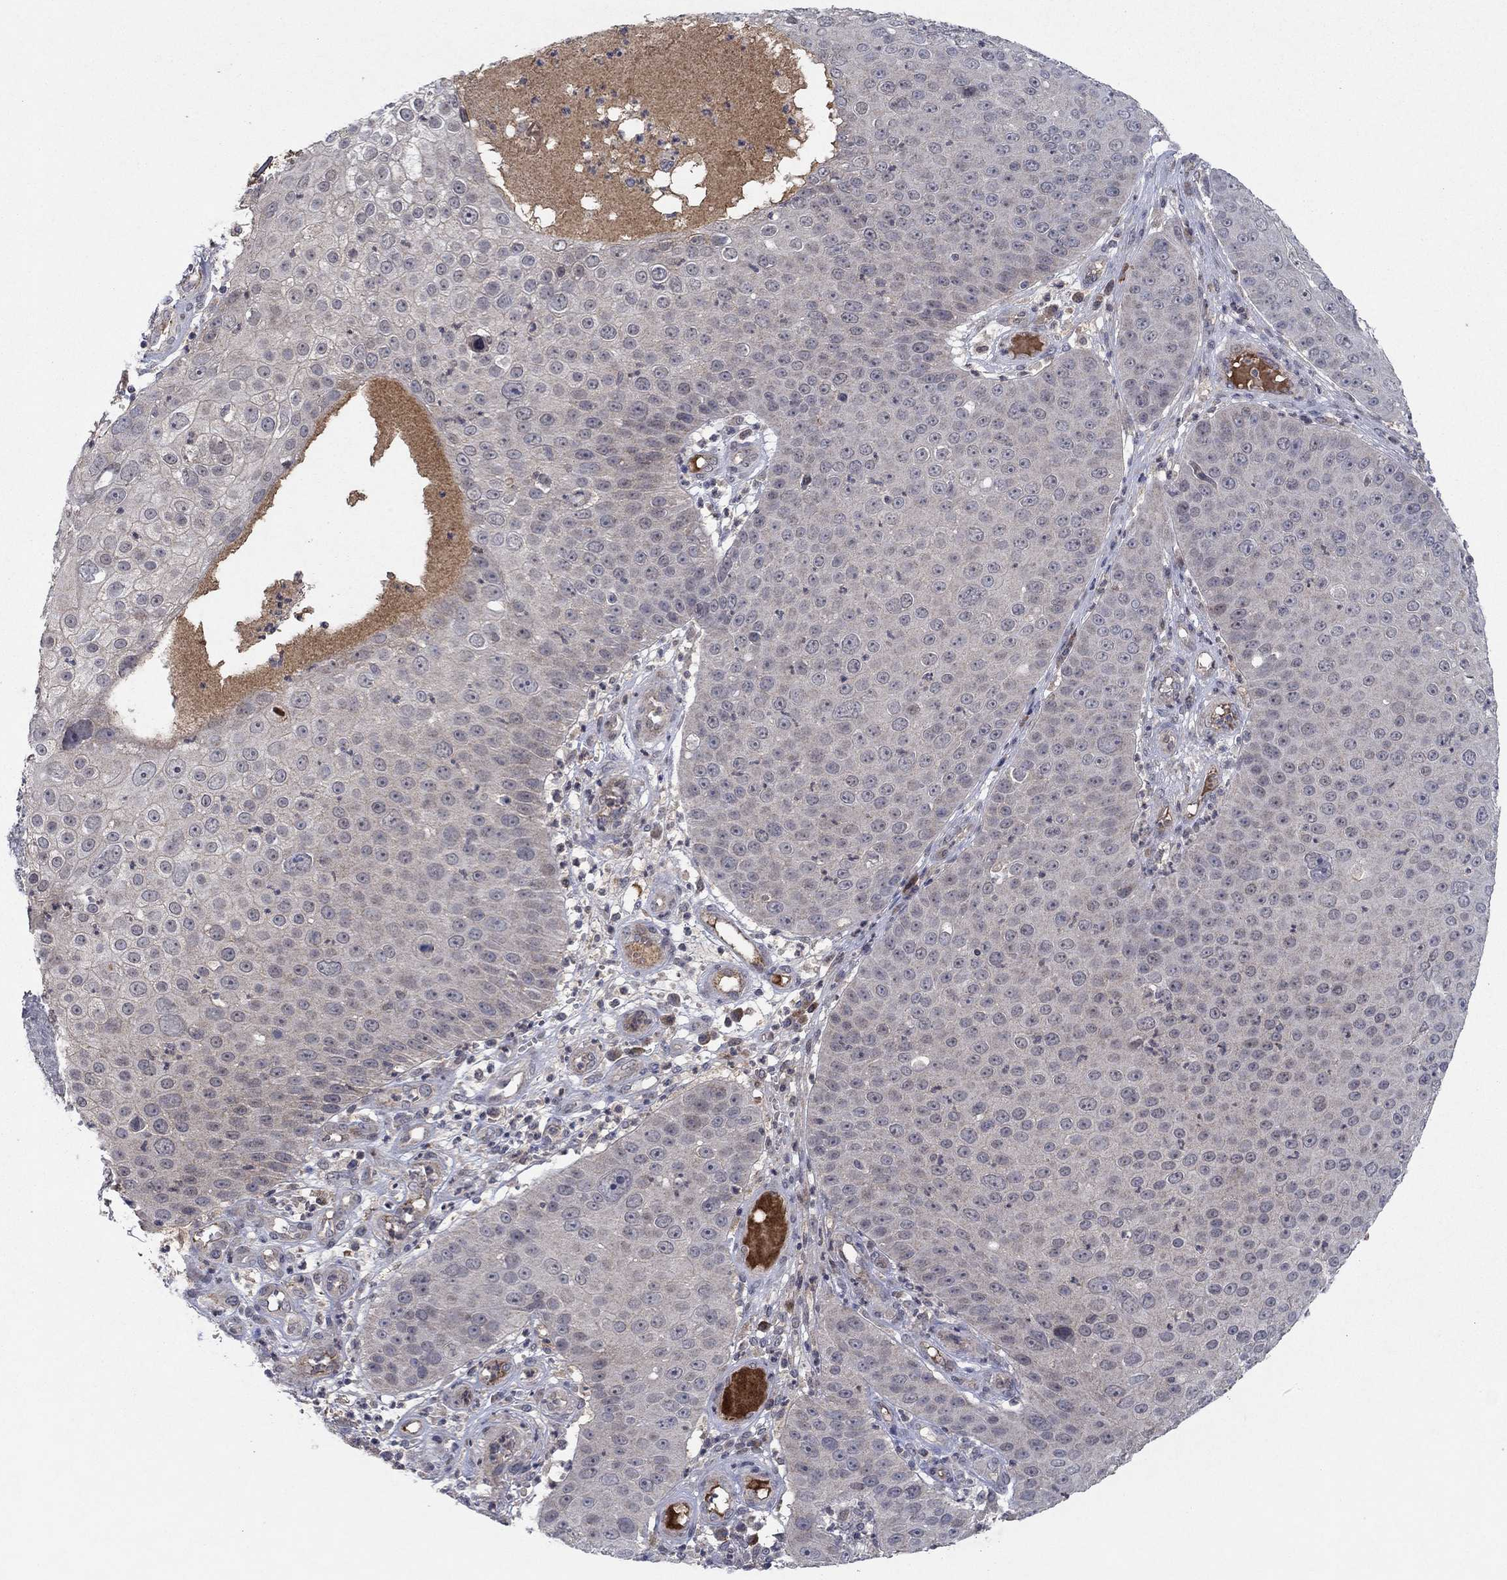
{"staining": {"intensity": "negative", "quantity": "none", "location": "none"}, "tissue": "skin cancer", "cell_type": "Tumor cells", "image_type": "cancer", "snomed": [{"axis": "morphology", "description": "Squamous cell carcinoma, NOS"}, {"axis": "topography", "description": "Skin"}], "caption": "Tumor cells are negative for protein expression in human skin squamous cell carcinoma.", "gene": "IL4", "patient": {"sex": "male", "age": 71}}